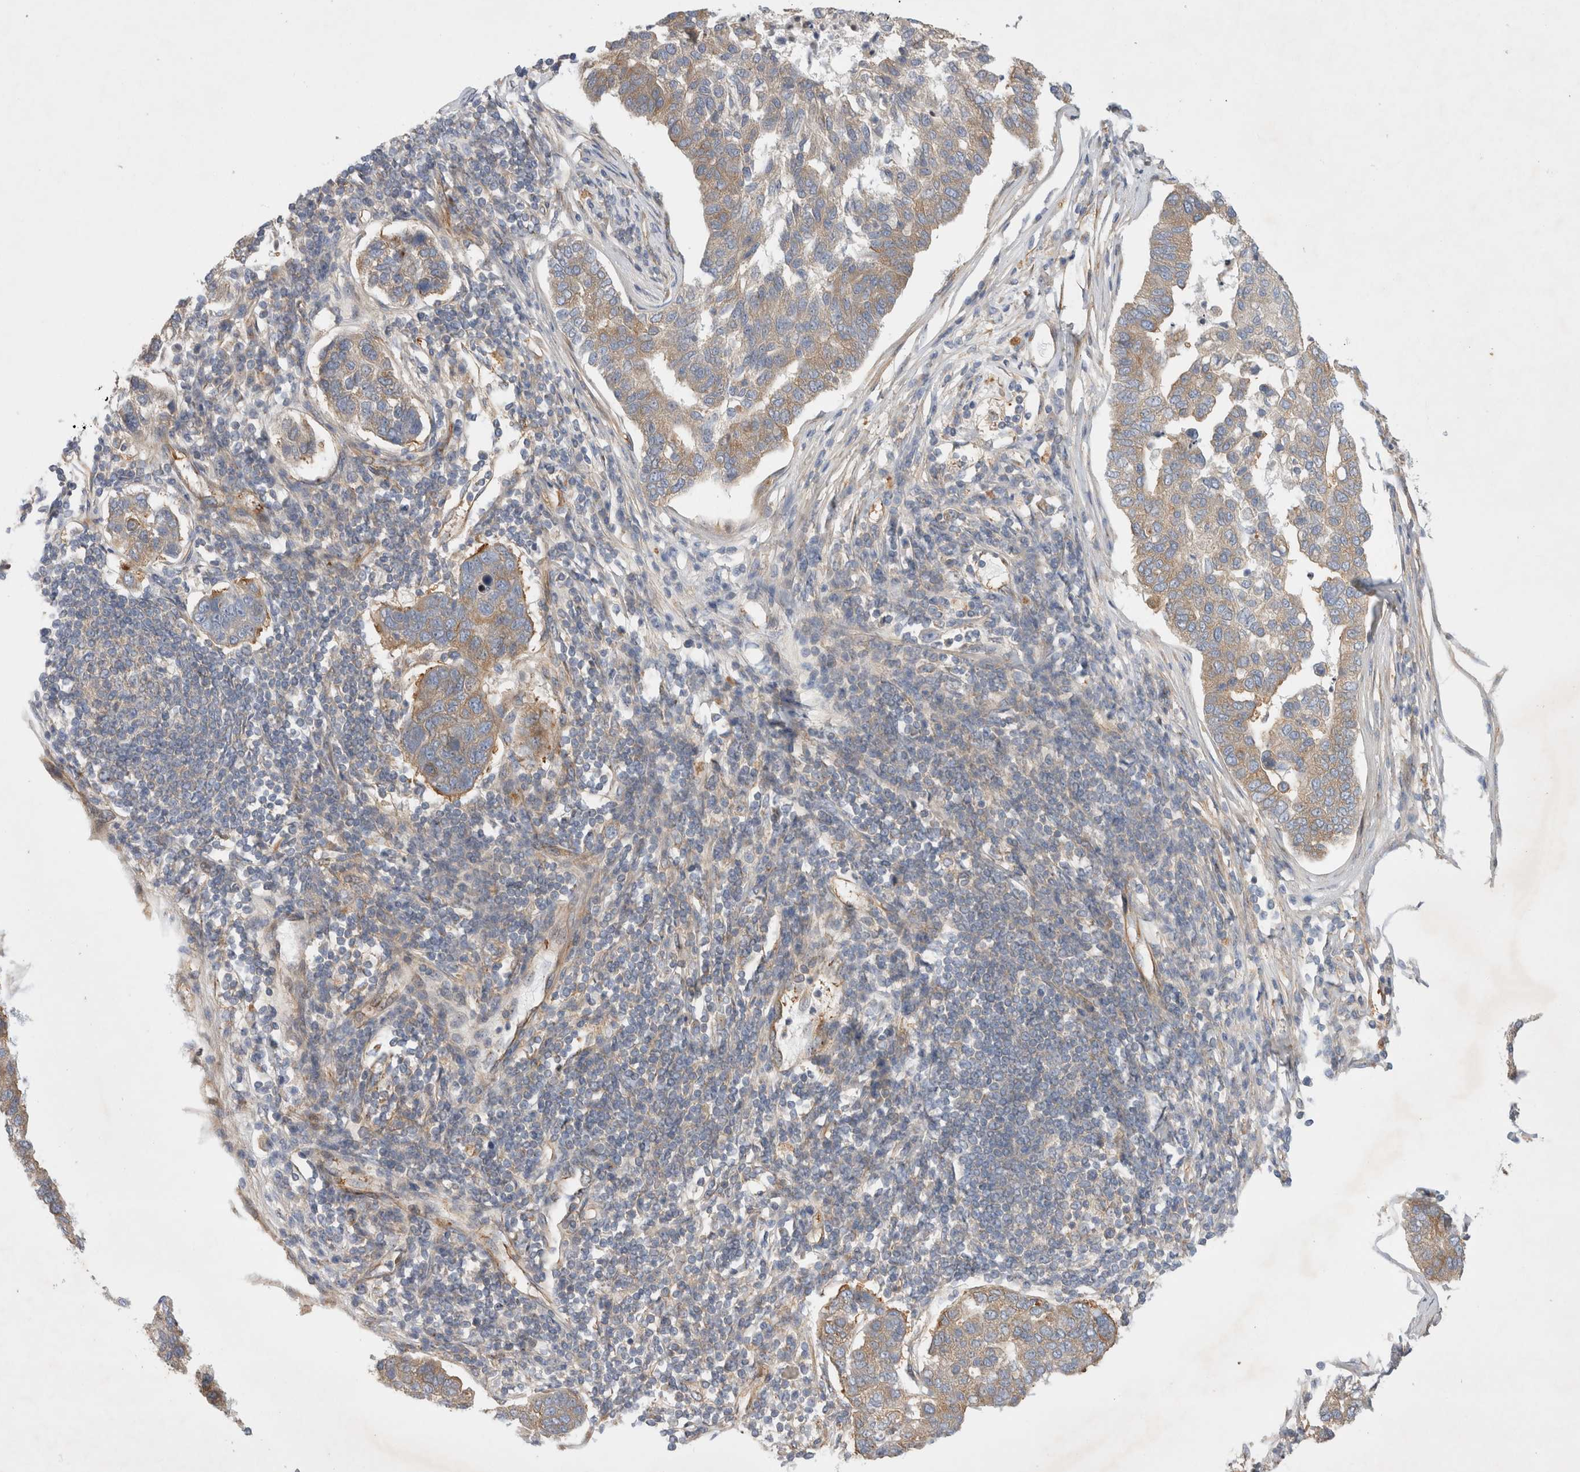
{"staining": {"intensity": "weak", "quantity": ">75%", "location": "cytoplasmic/membranous"}, "tissue": "pancreatic cancer", "cell_type": "Tumor cells", "image_type": "cancer", "snomed": [{"axis": "morphology", "description": "Adenocarcinoma, NOS"}, {"axis": "topography", "description": "Pancreas"}], "caption": "This photomicrograph reveals immunohistochemistry (IHC) staining of human pancreatic adenocarcinoma, with low weak cytoplasmic/membranous positivity in about >75% of tumor cells.", "gene": "GPR150", "patient": {"sex": "female", "age": 61}}